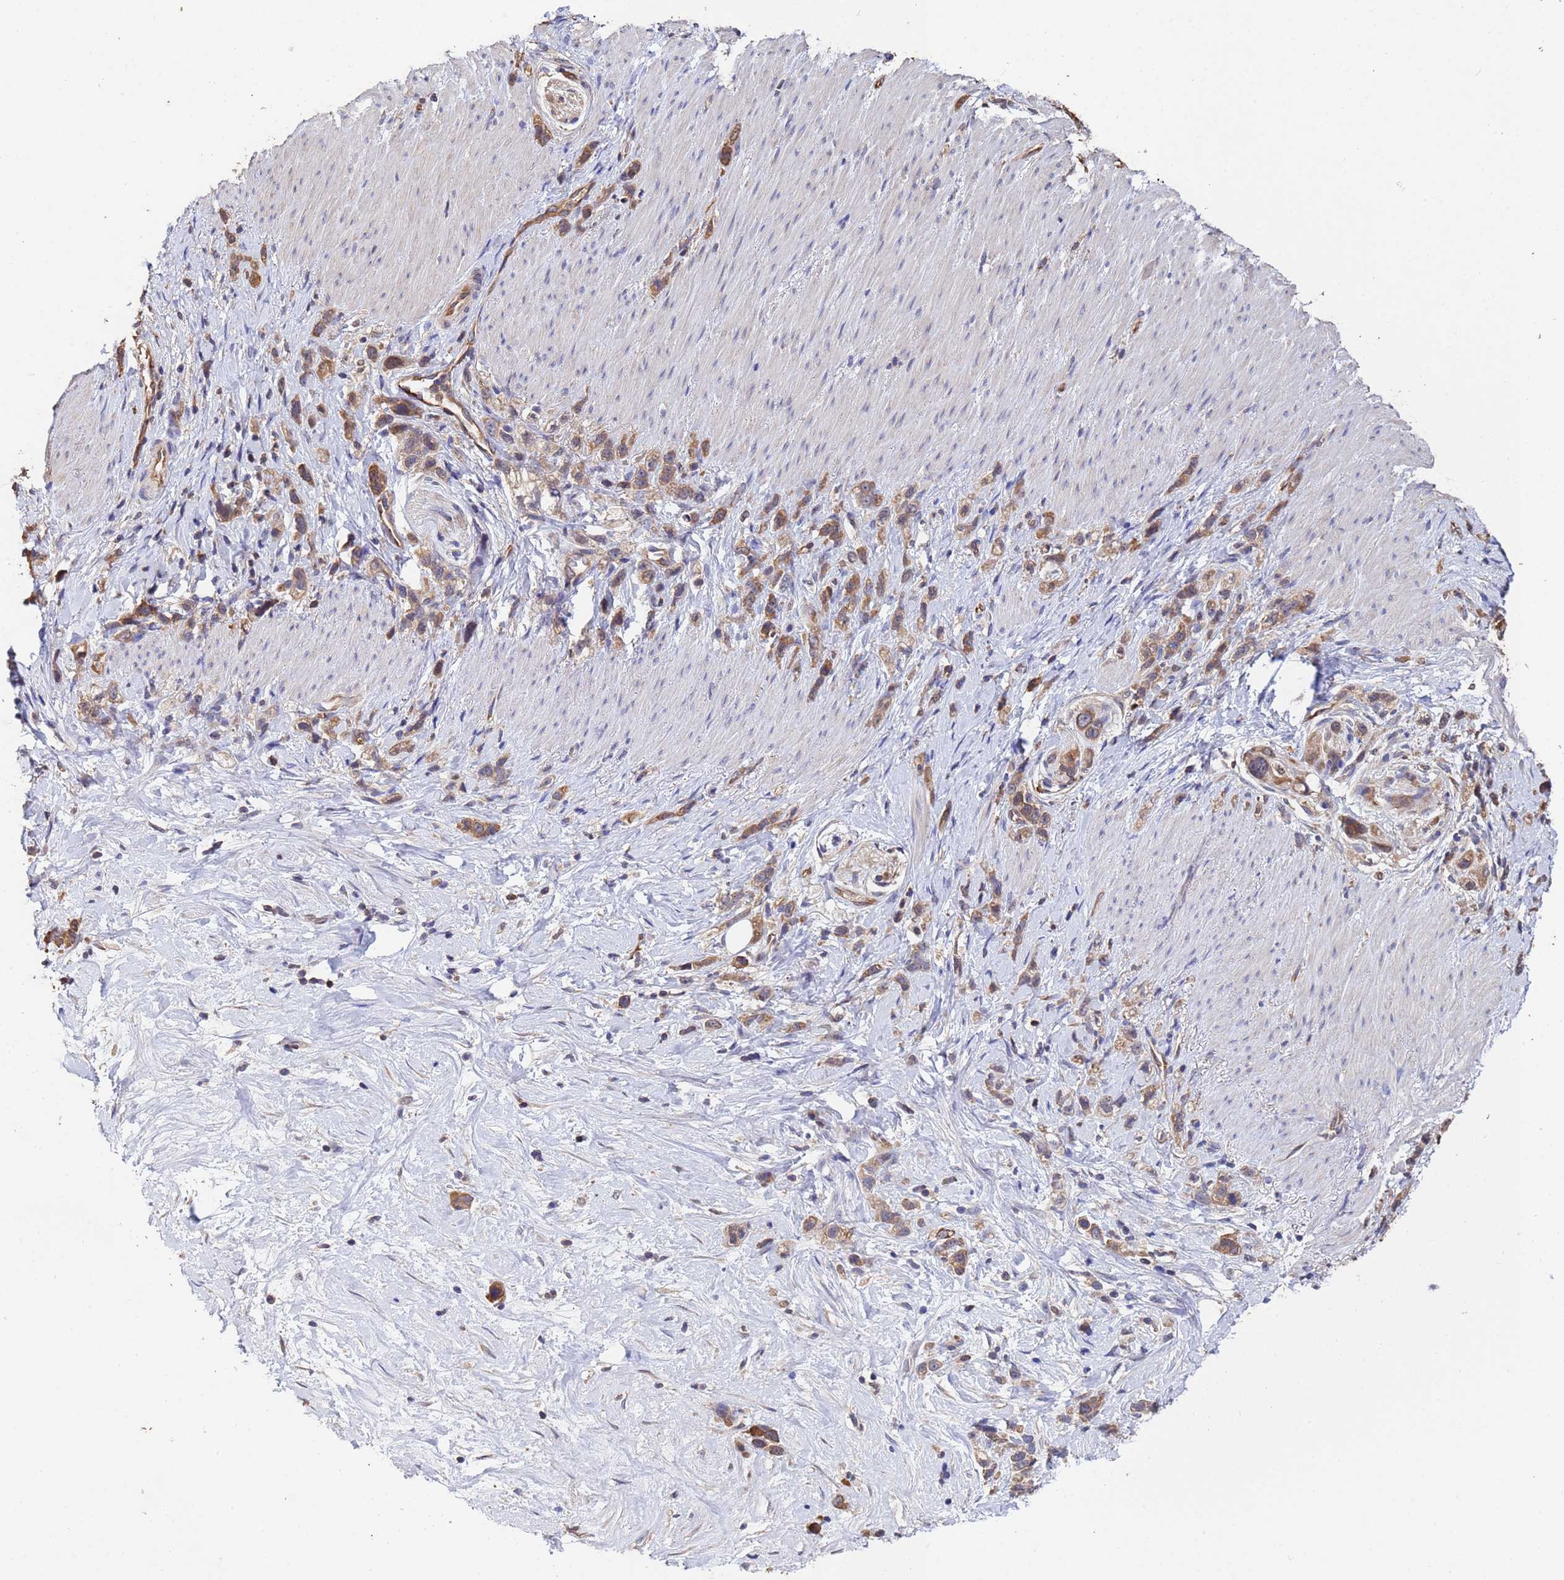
{"staining": {"intensity": "moderate", "quantity": ">75%", "location": "cytoplasmic/membranous"}, "tissue": "stomach cancer", "cell_type": "Tumor cells", "image_type": "cancer", "snomed": [{"axis": "morphology", "description": "Adenocarcinoma, NOS"}, {"axis": "topography", "description": "Stomach"}], "caption": "About >75% of tumor cells in human adenocarcinoma (stomach) exhibit moderate cytoplasmic/membranous protein expression as visualized by brown immunohistochemical staining.", "gene": "FAM25A", "patient": {"sex": "female", "age": 65}}